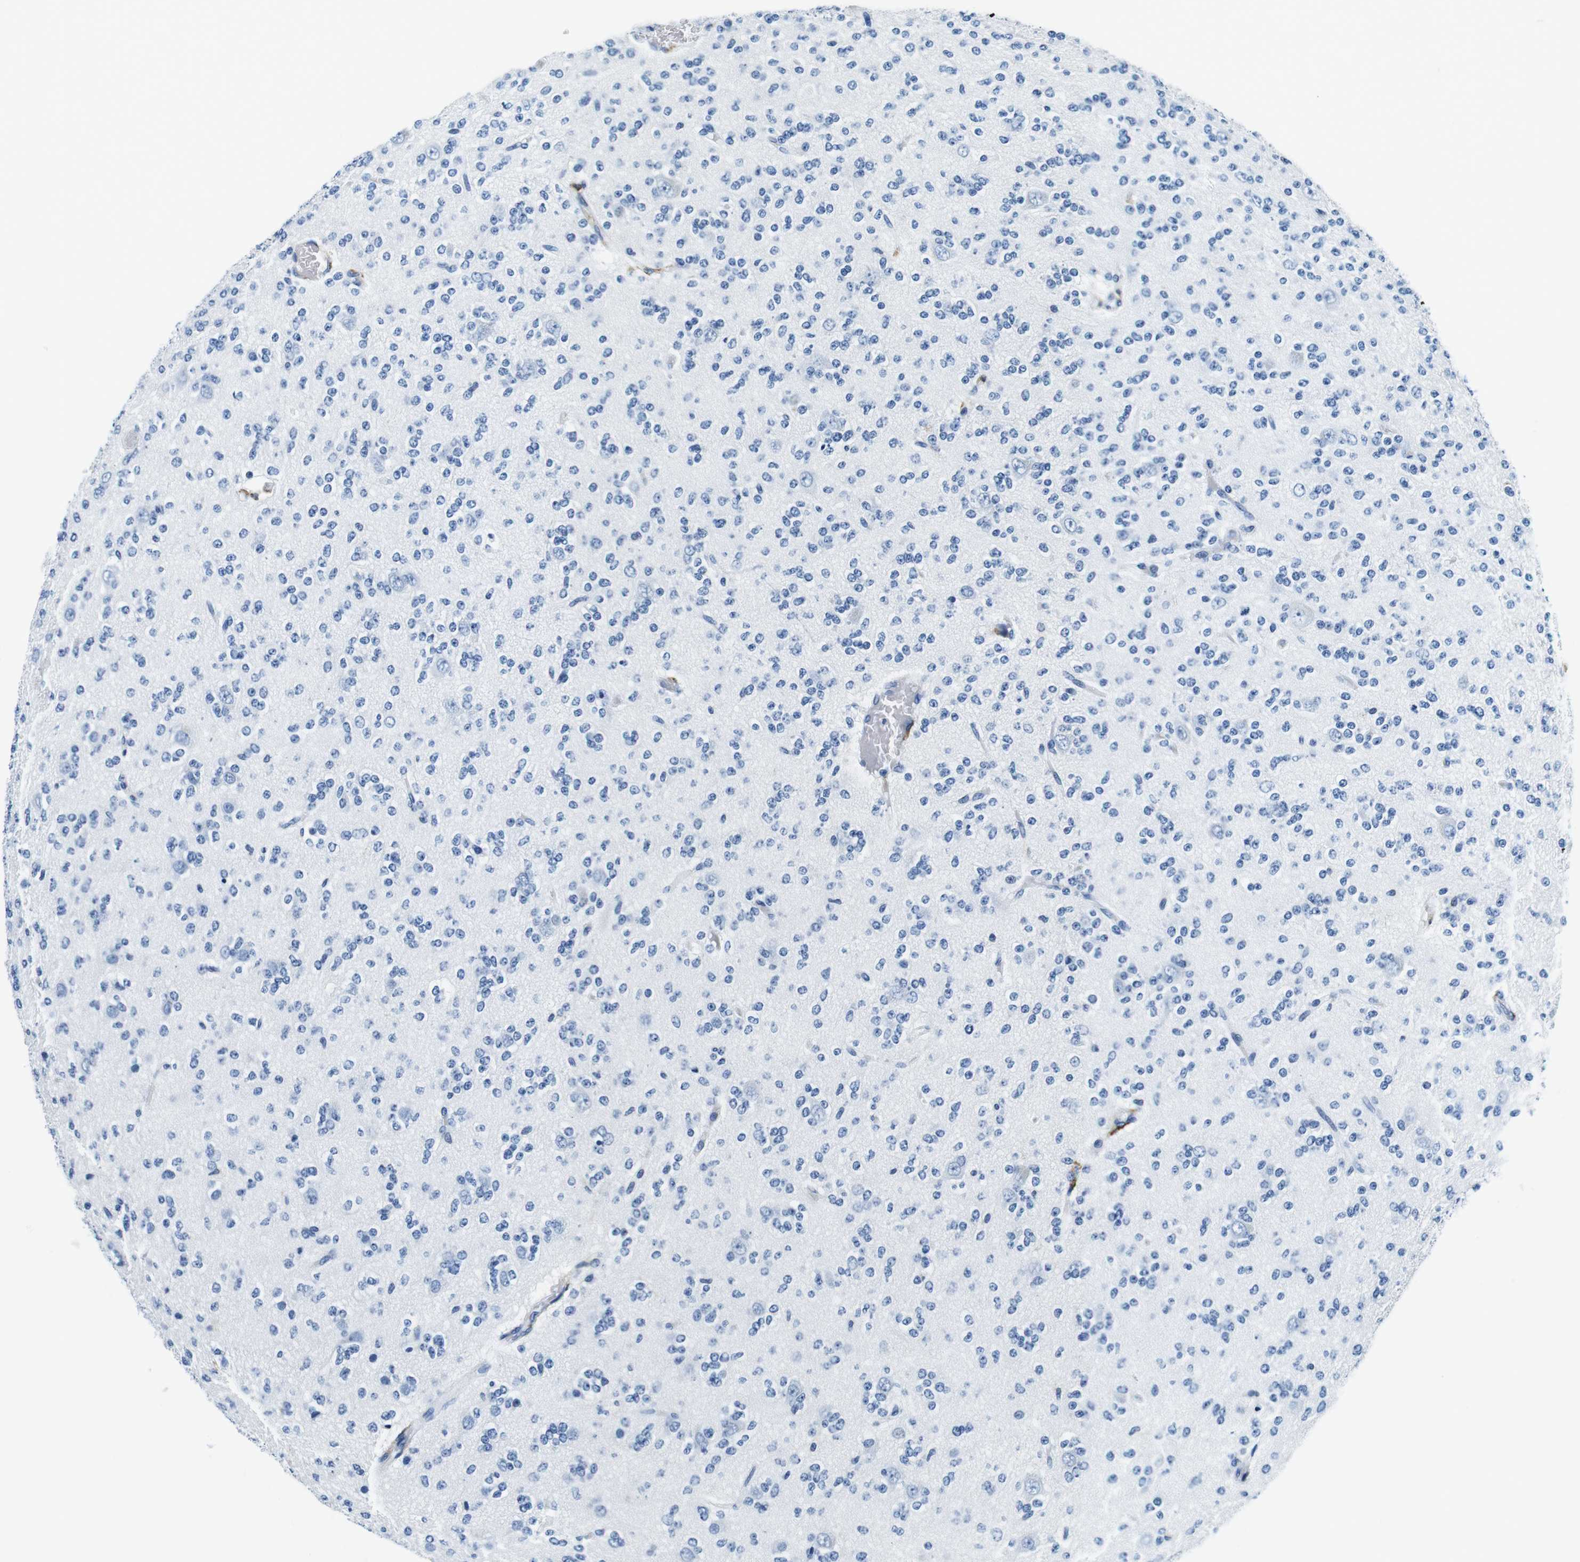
{"staining": {"intensity": "negative", "quantity": "none", "location": "none"}, "tissue": "glioma", "cell_type": "Tumor cells", "image_type": "cancer", "snomed": [{"axis": "morphology", "description": "Glioma, malignant, Low grade"}, {"axis": "topography", "description": "Brain"}], "caption": "Immunohistochemistry (IHC) micrograph of neoplastic tissue: glioma stained with DAB exhibits no significant protein staining in tumor cells. The staining was performed using DAB (3,3'-diaminobenzidine) to visualize the protein expression in brown, while the nuclei were stained in blue with hematoxylin (Magnification: 20x).", "gene": "HLA-DRB1", "patient": {"sex": "male", "age": 38}}